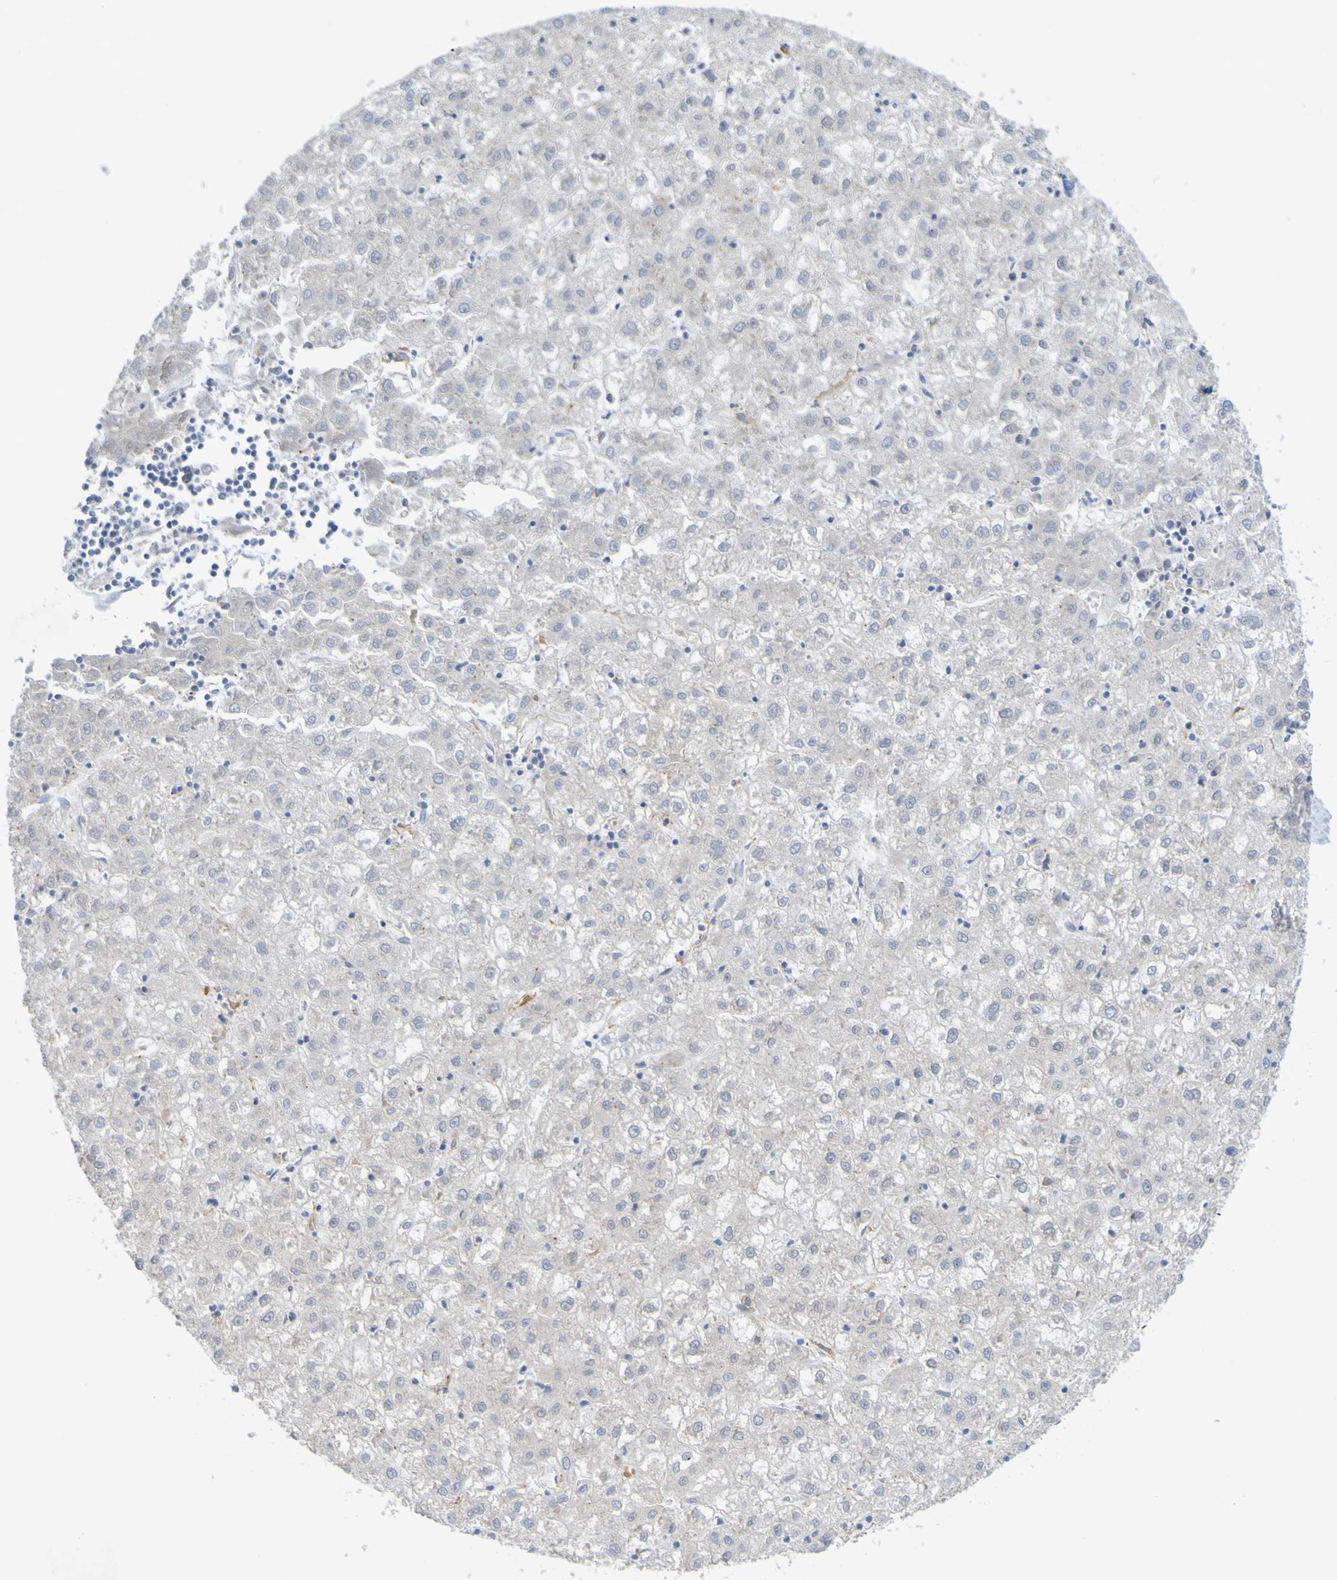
{"staining": {"intensity": "negative", "quantity": "none", "location": "none"}, "tissue": "liver cancer", "cell_type": "Tumor cells", "image_type": "cancer", "snomed": [{"axis": "morphology", "description": "Carcinoma, Hepatocellular, NOS"}, {"axis": "topography", "description": "Liver"}], "caption": "High power microscopy photomicrograph of an immunohistochemistry (IHC) histopathology image of liver cancer (hepatocellular carcinoma), revealing no significant staining in tumor cells. (Immunohistochemistry (ihc), brightfield microscopy, high magnification).", "gene": "LILRB5", "patient": {"sex": "male", "age": 72}}